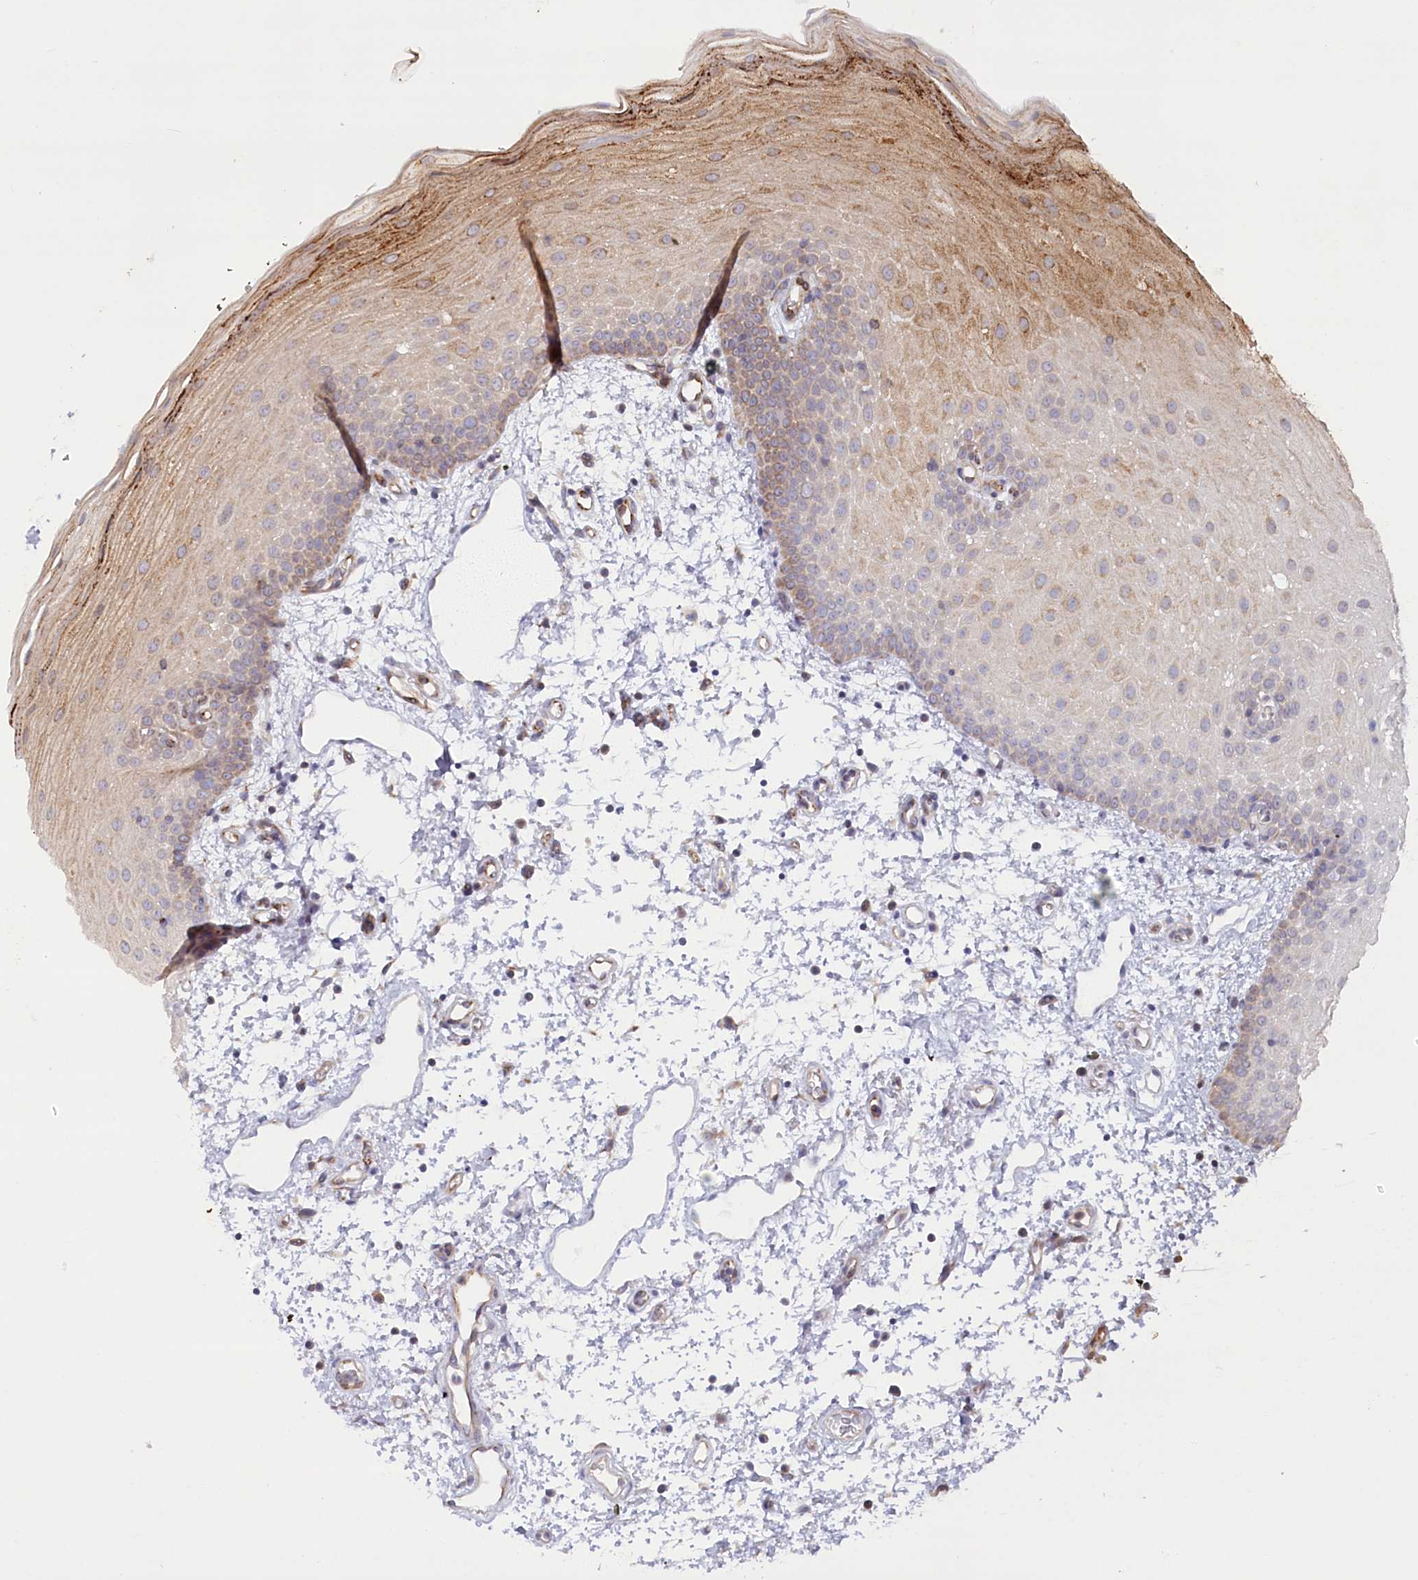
{"staining": {"intensity": "strong", "quantity": "25%-75%", "location": "cytoplasmic/membranous"}, "tissue": "oral mucosa", "cell_type": "Squamous epithelial cells", "image_type": "normal", "snomed": [{"axis": "morphology", "description": "Normal tissue, NOS"}, {"axis": "morphology", "description": "Squamous cell carcinoma, NOS"}, {"axis": "topography", "description": "Oral tissue"}, {"axis": "topography", "description": "Head-Neck"}], "caption": "Immunohistochemical staining of benign human oral mucosa shows high levels of strong cytoplasmic/membranous expression in approximately 25%-75% of squamous epithelial cells.", "gene": "MTG1", "patient": {"sex": "male", "age": 68}}